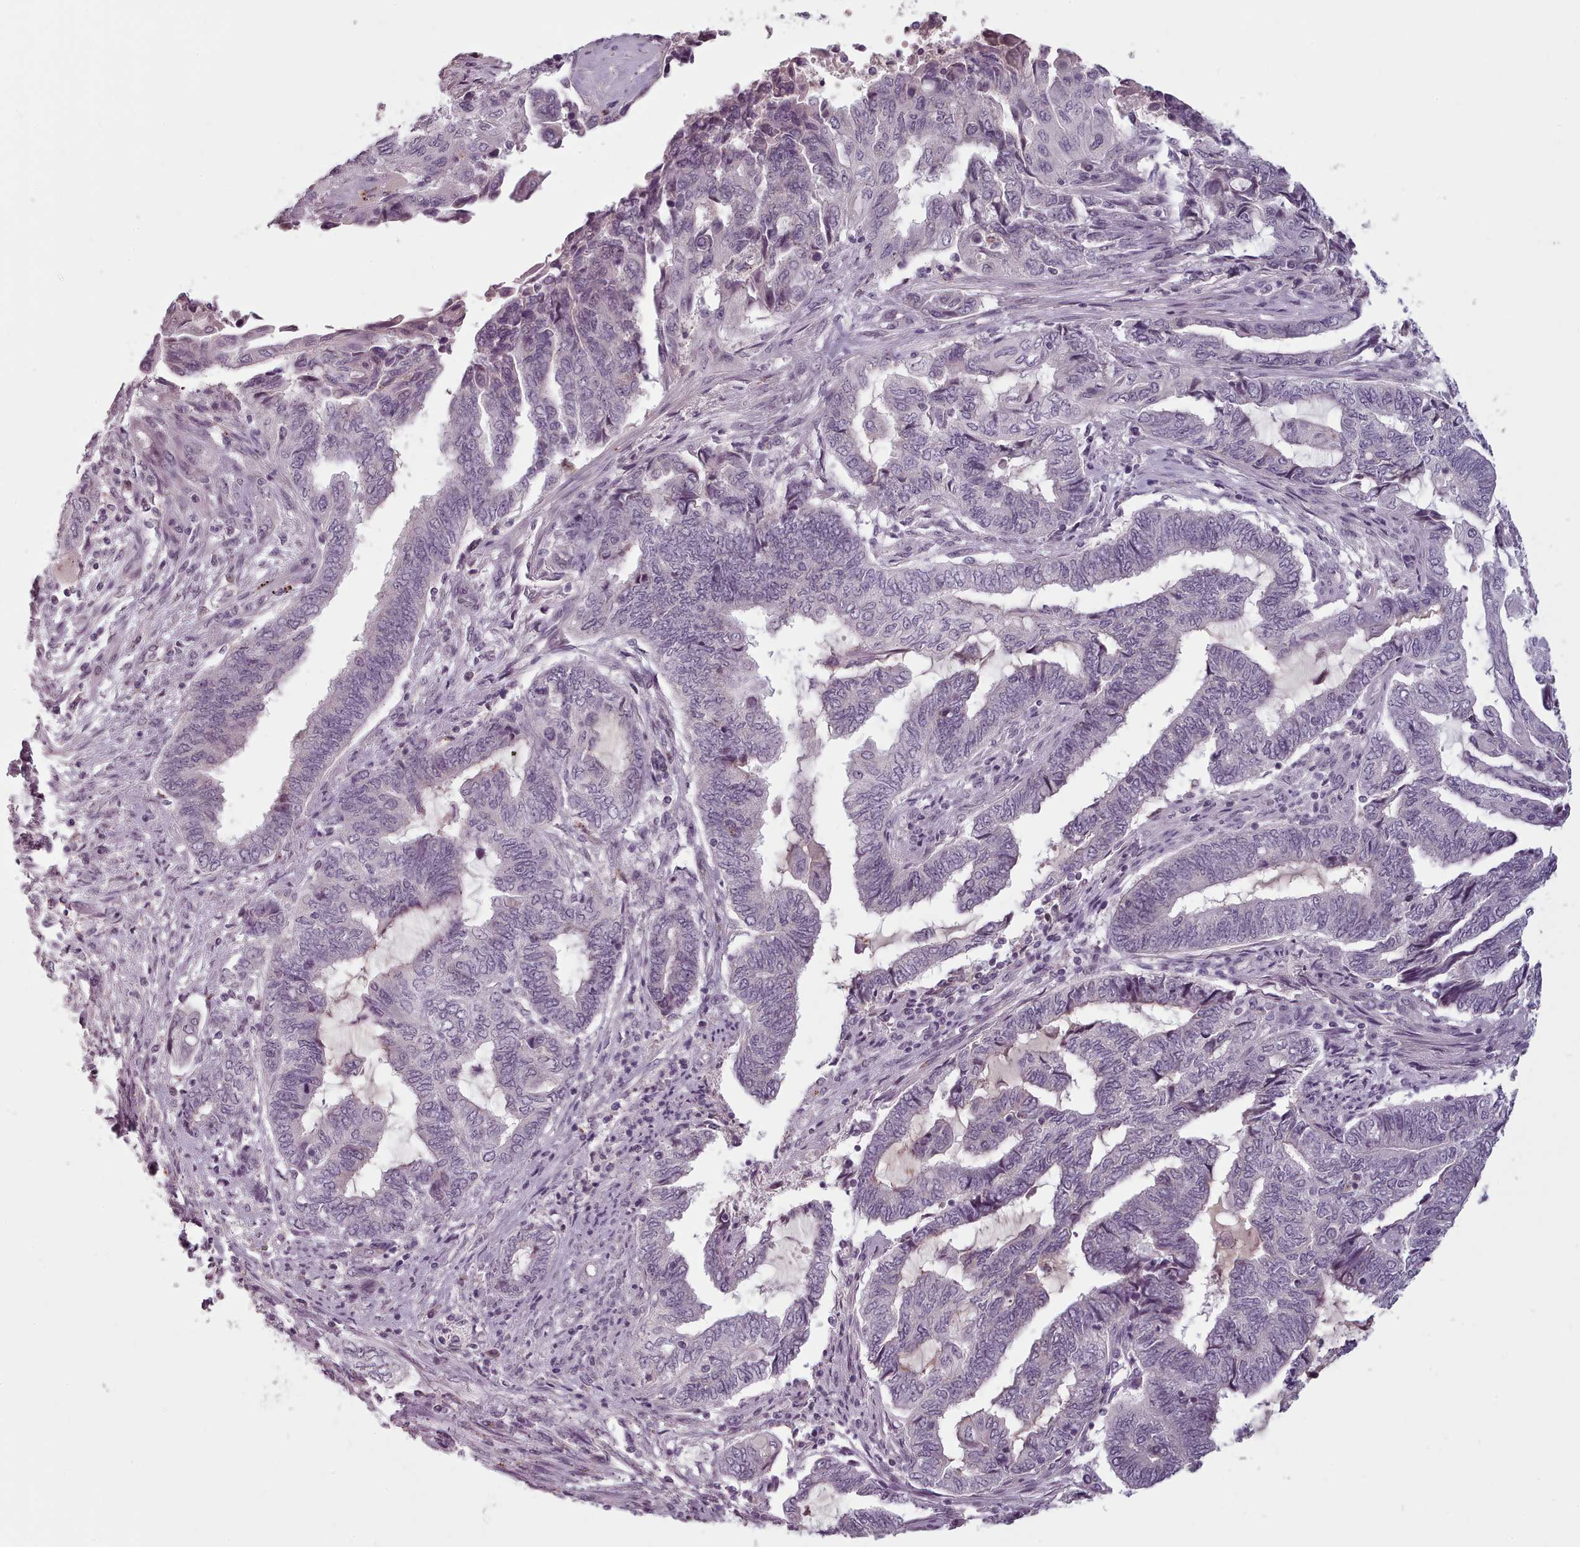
{"staining": {"intensity": "negative", "quantity": "none", "location": "none"}, "tissue": "endometrial cancer", "cell_type": "Tumor cells", "image_type": "cancer", "snomed": [{"axis": "morphology", "description": "Adenocarcinoma, NOS"}, {"axis": "topography", "description": "Uterus"}, {"axis": "topography", "description": "Endometrium"}], "caption": "This is an immunohistochemistry micrograph of human endometrial adenocarcinoma. There is no expression in tumor cells.", "gene": "PBX4", "patient": {"sex": "female", "age": 70}}